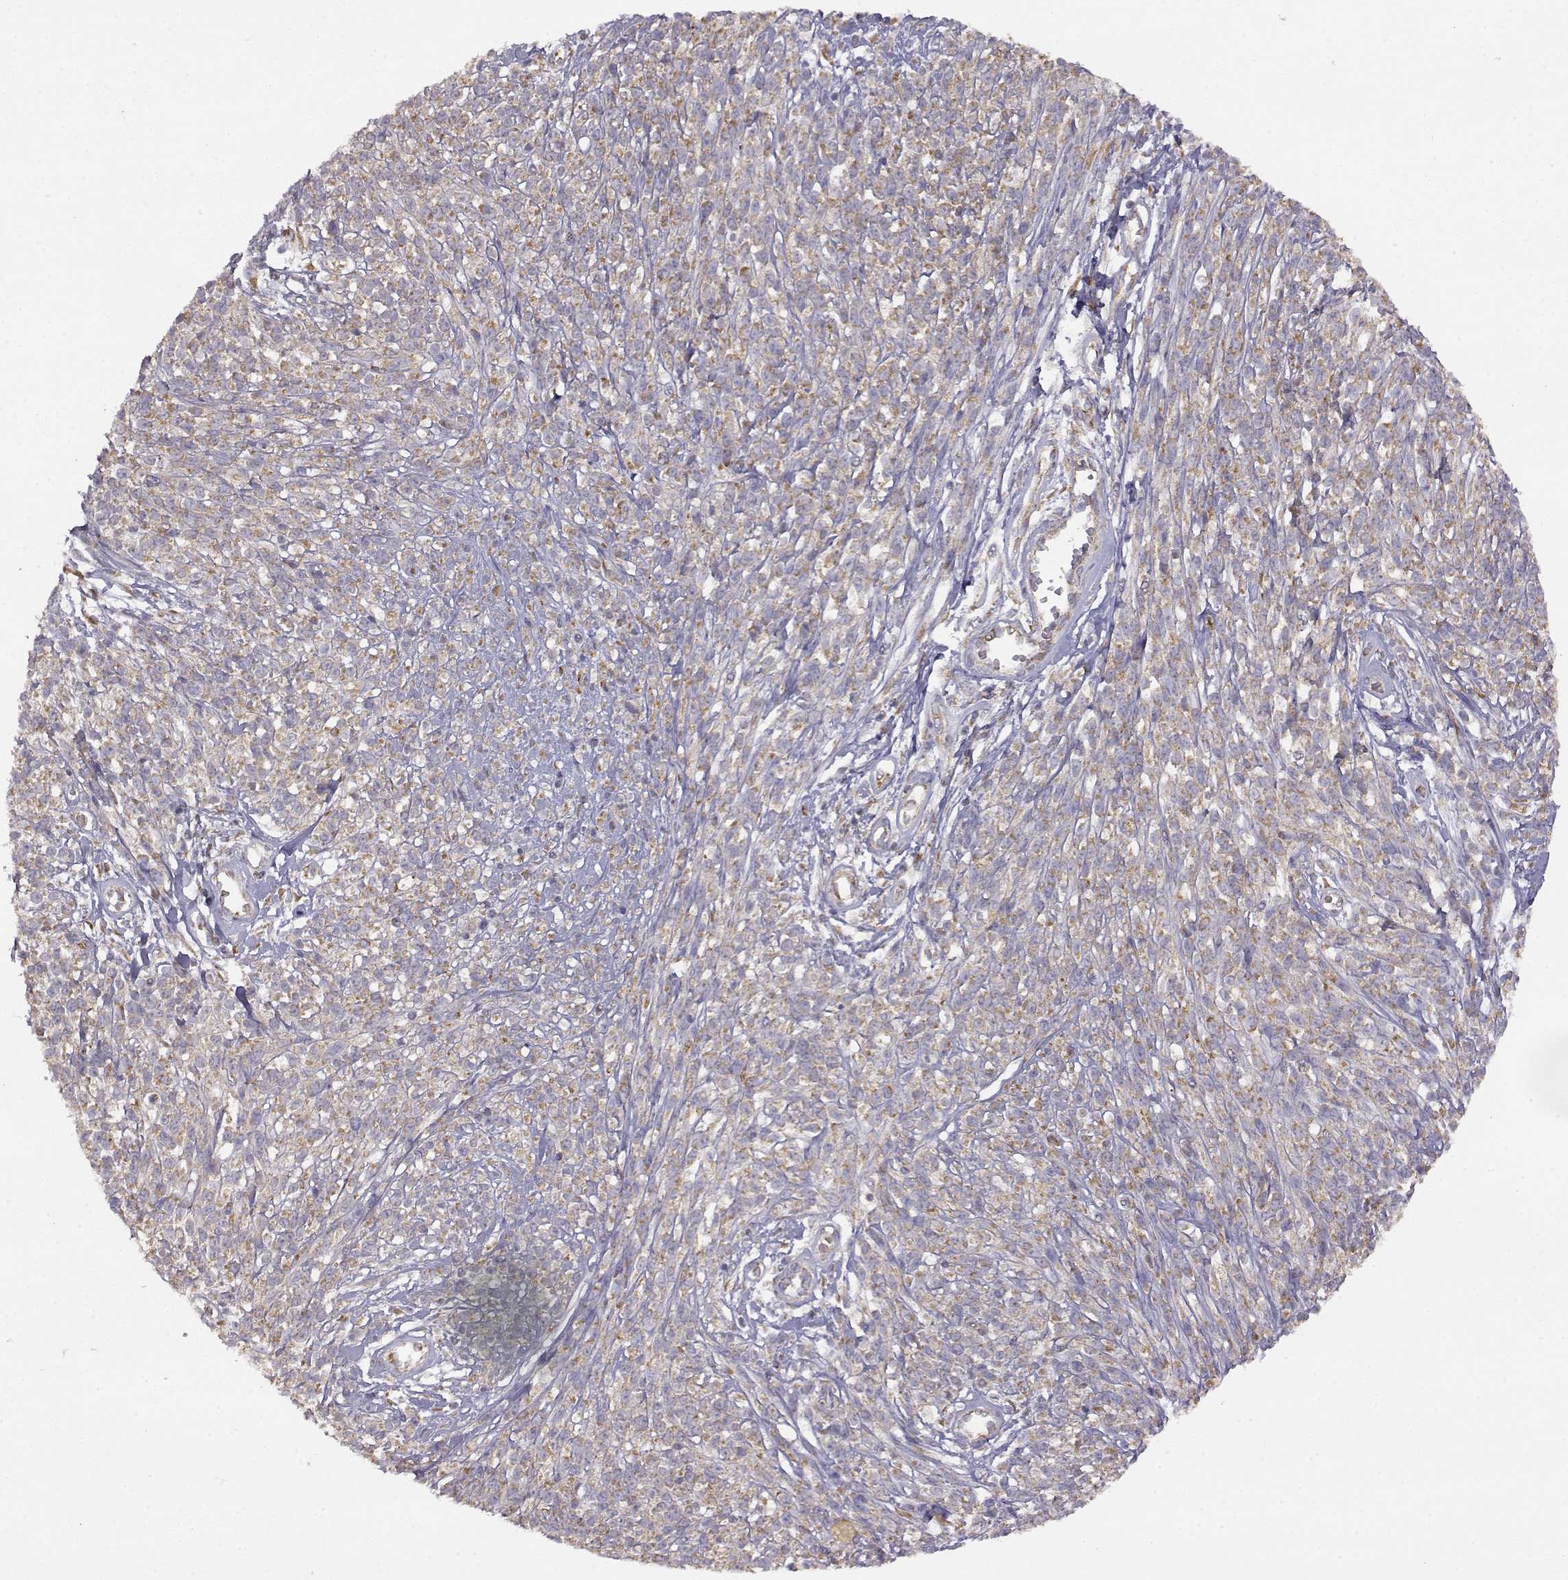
{"staining": {"intensity": "weak", "quantity": "25%-75%", "location": "cytoplasmic/membranous"}, "tissue": "melanoma", "cell_type": "Tumor cells", "image_type": "cancer", "snomed": [{"axis": "morphology", "description": "Malignant melanoma, NOS"}, {"axis": "topography", "description": "Skin"}, {"axis": "topography", "description": "Skin of trunk"}], "caption": "Weak cytoplasmic/membranous protein staining is present in about 25%-75% of tumor cells in malignant melanoma.", "gene": "DDC", "patient": {"sex": "male", "age": 74}}